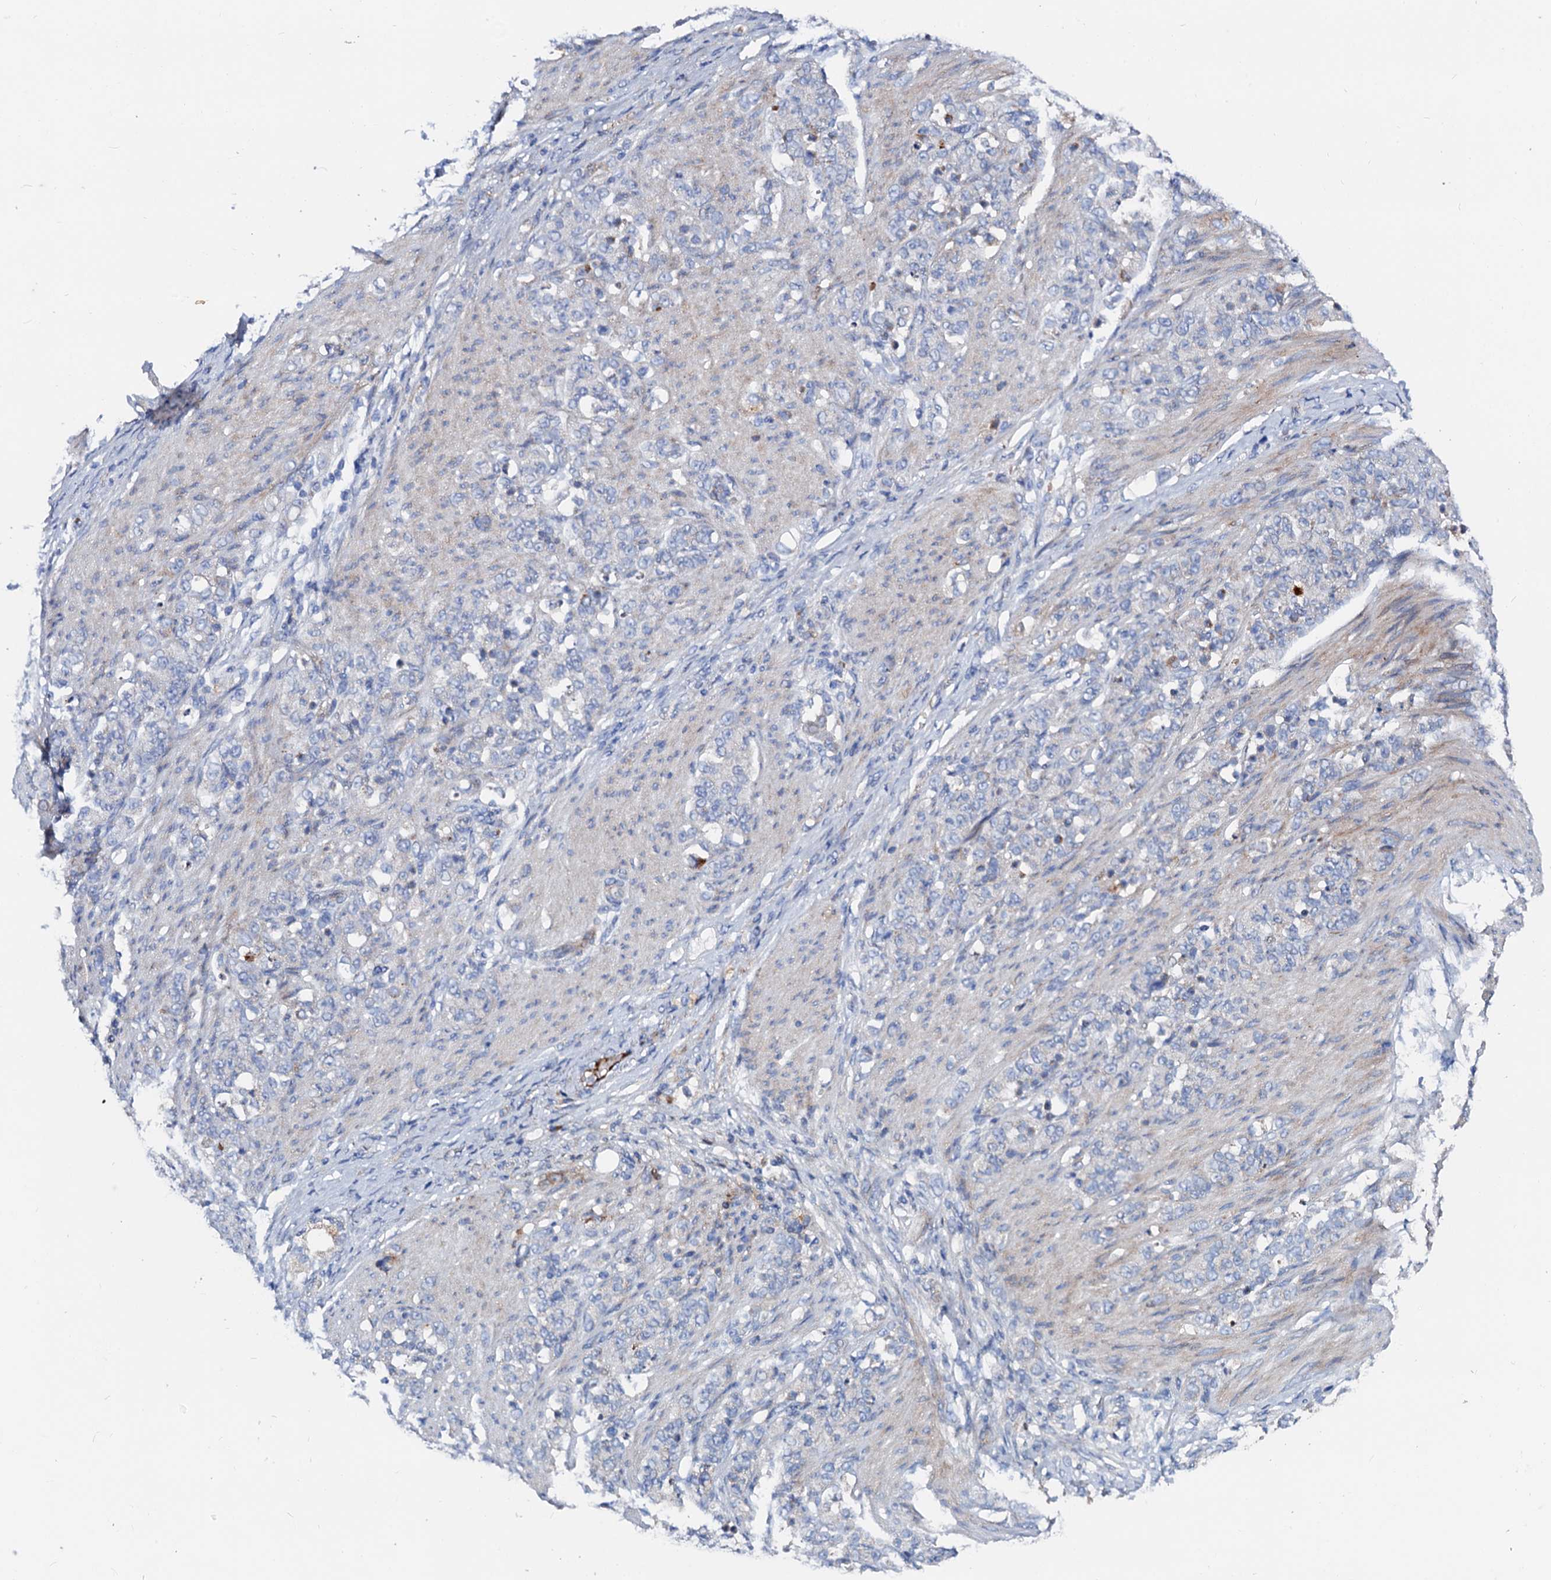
{"staining": {"intensity": "negative", "quantity": "none", "location": "none"}, "tissue": "stomach cancer", "cell_type": "Tumor cells", "image_type": "cancer", "snomed": [{"axis": "morphology", "description": "Adenocarcinoma, NOS"}, {"axis": "topography", "description": "Stomach"}], "caption": "High power microscopy micrograph of an immunohistochemistry photomicrograph of adenocarcinoma (stomach), revealing no significant expression in tumor cells. (Immunohistochemistry, brightfield microscopy, high magnification).", "gene": "SLC10A7", "patient": {"sex": "female", "age": 79}}